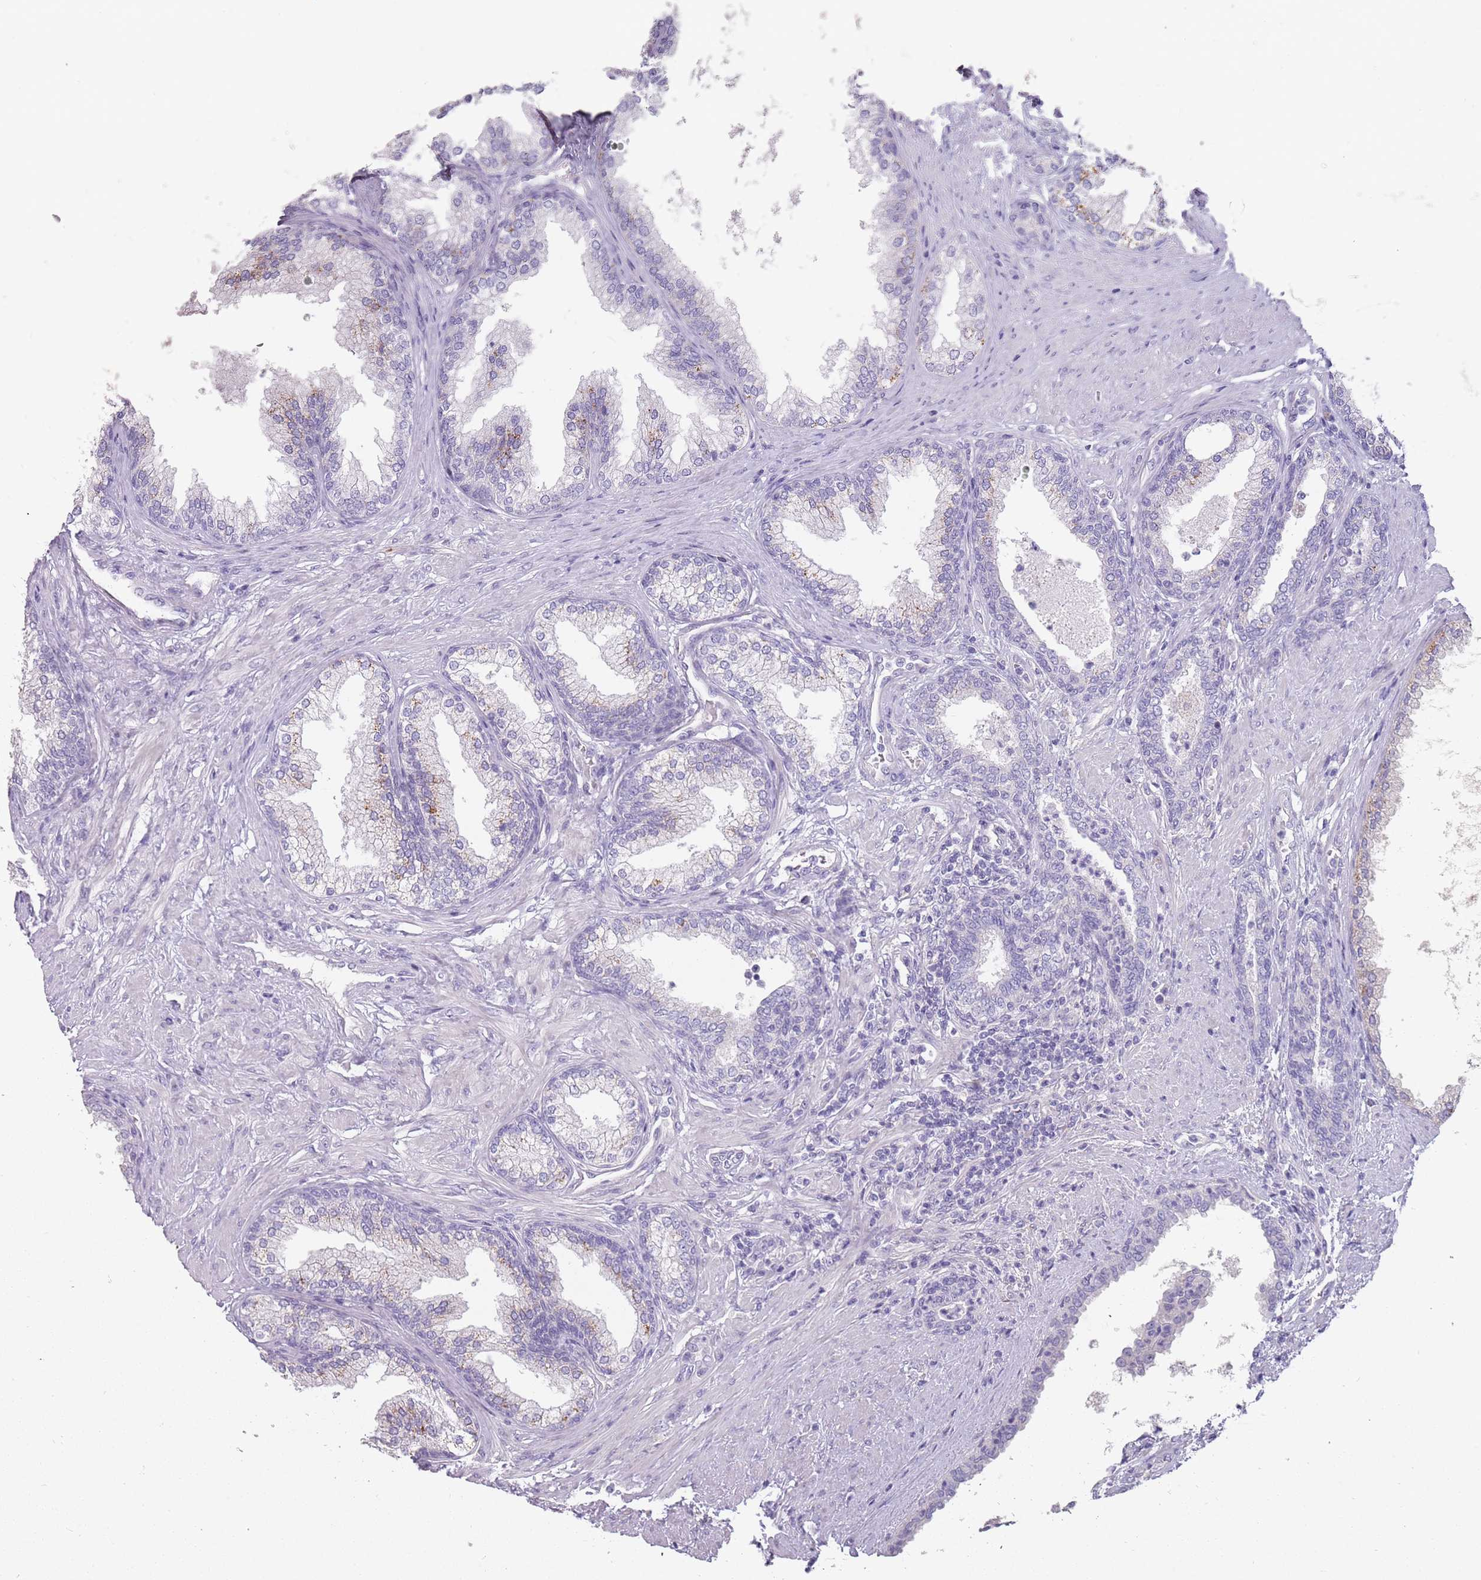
{"staining": {"intensity": "negative", "quantity": "none", "location": "none"}, "tissue": "prostate", "cell_type": "Glandular cells", "image_type": "normal", "snomed": [{"axis": "morphology", "description": "Normal tissue, NOS"}, {"axis": "topography", "description": "Prostate"}], "caption": "A micrograph of human prostate is negative for staining in glandular cells. (Brightfield microscopy of DAB (3,3'-diaminobenzidine) immunohistochemistry at high magnification).", "gene": "DDX4", "patient": {"sex": "male", "age": 76}}